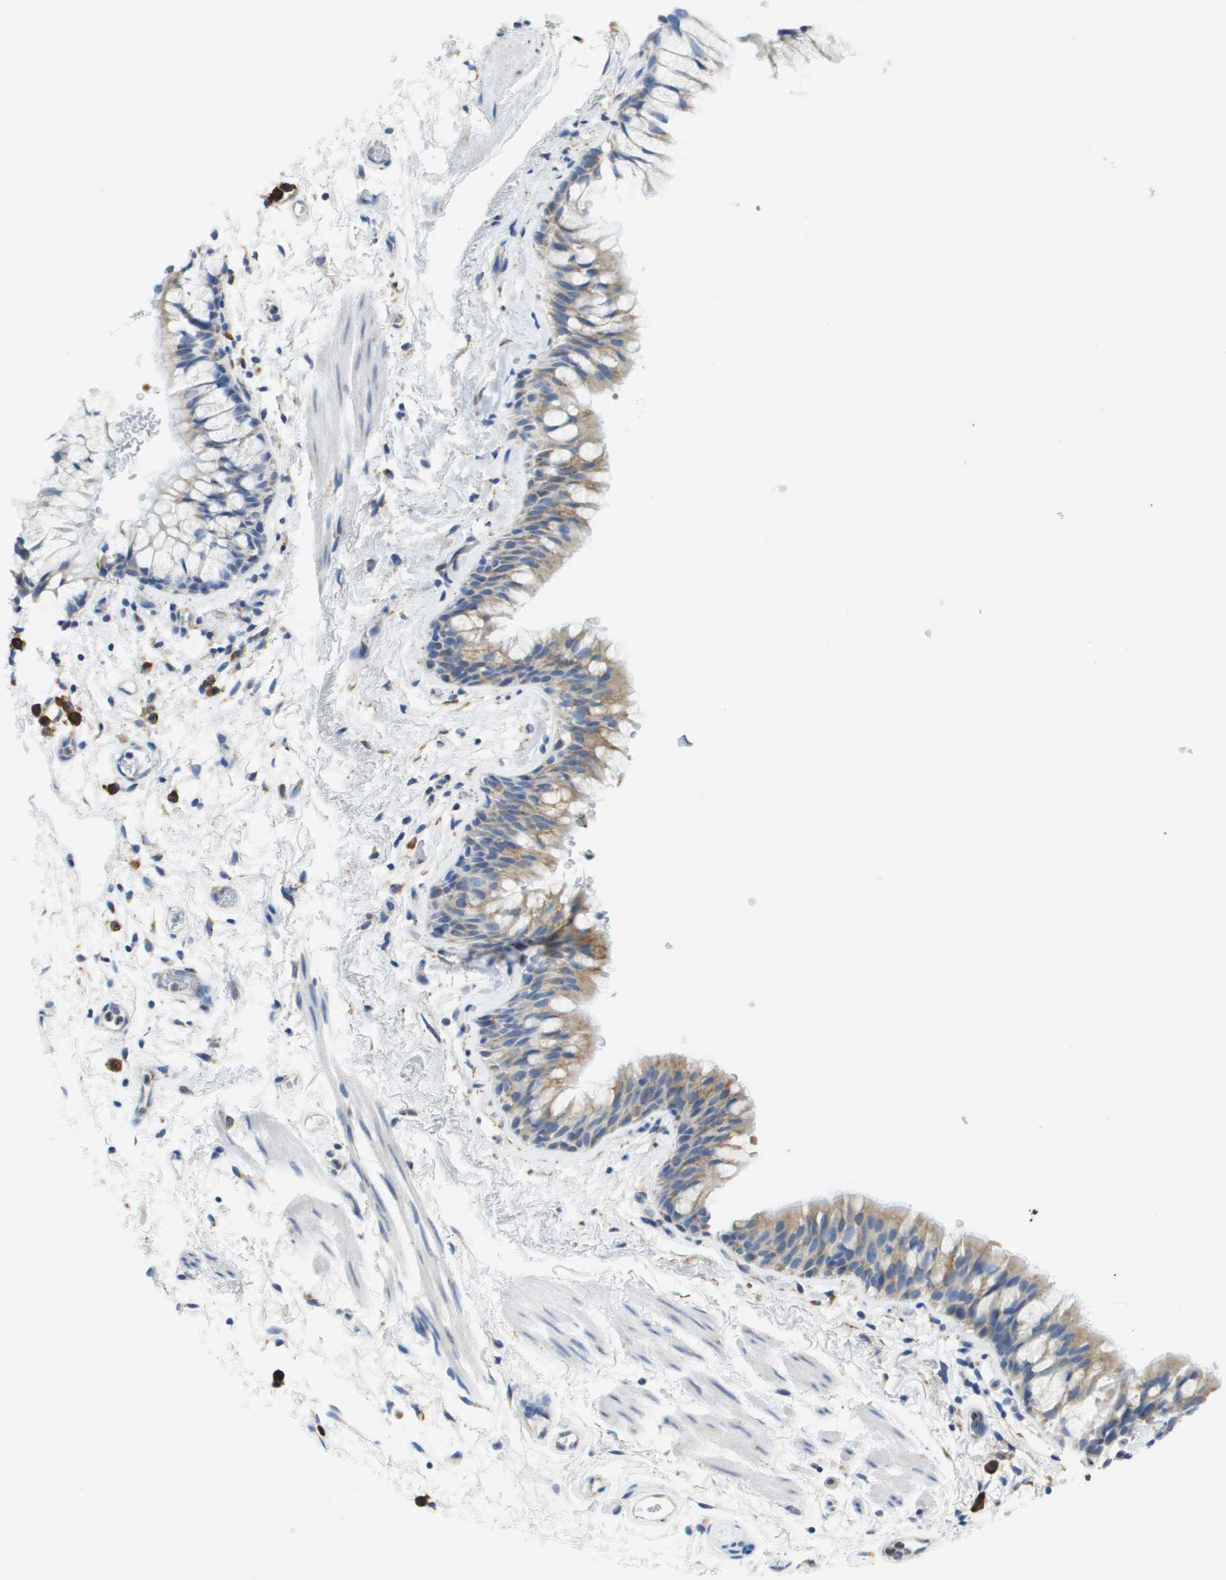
{"staining": {"intensity": "weak", "quantity": "25%-75%", "location": "cytoplasmic/membranous"}, "tissue": "bronchus", "cell_type": "Respiratory epithelial cells", "image_type": "normal", "snomed": [{"axis": "morphology", "description": "Normal tissue, NOS"}, {"axis": "morphology", "description": "Inflammation, NOS"}, {"axis": "topography", "description": "Cartilage tissue"}, {"axis": "topography", "description": "Bronchus"}], "caption": "IHC staining of normal bronchus, which exhibits low levels of weak cytoplasmic/membranous expression in approximately 25%-75% of respiratory epithelial cells indicating weak cytoplasmic/membranous protein expression. The staining was performed using DAB (brown) for protein detection and nuclei were counterstained in hematoxylin (blue).", "gene": "SDR42E1", "patient": {"sex": "male", "age": 77}}